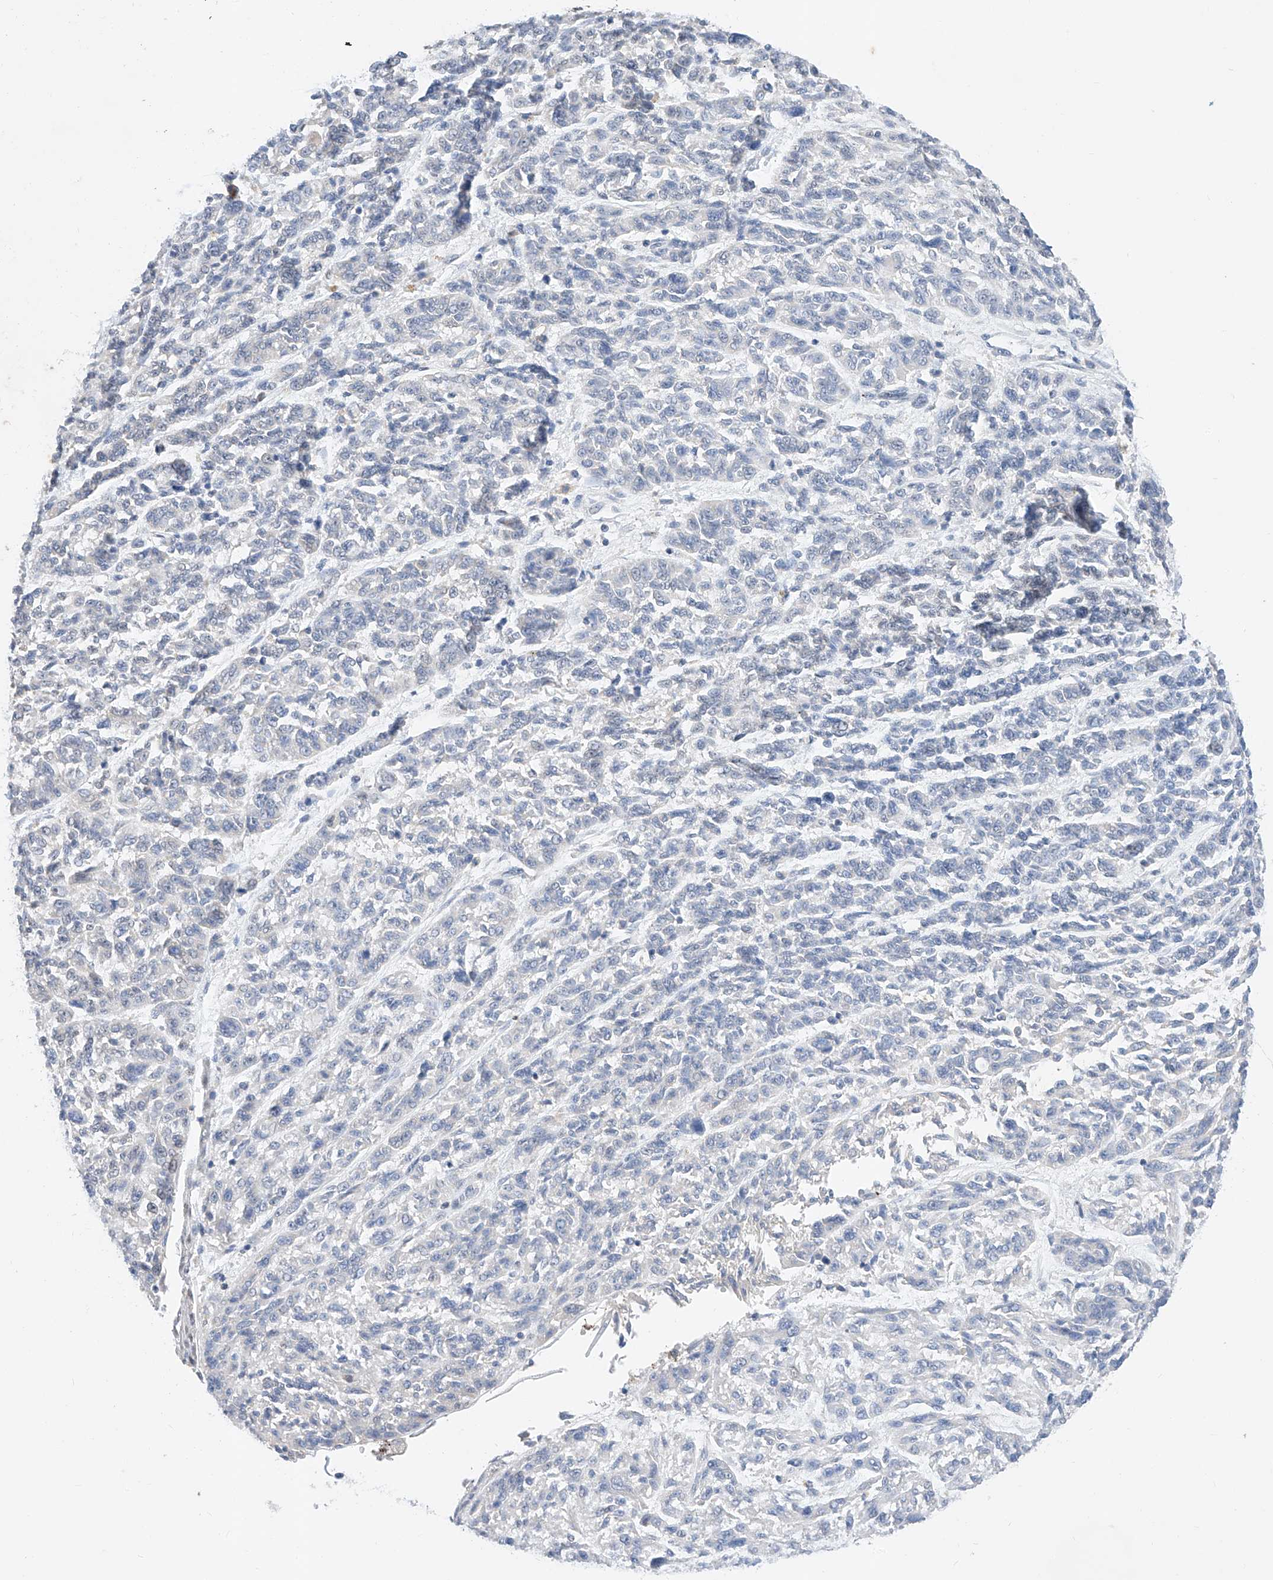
{"staining": {"intensity": "negative", "quantity": "none", "location": "none"}, "tissue": "melanoma", "cell_type": "Tumor cells", "image_type": "cancer", "snomed": [{"axis": "morphology", "description": "Malignant melanoma, NOS"}, {"axis": "topography", "description": "Skin"}], "caption": "There is no significant expression in tumor cells of malignant melanoma.", "gene": "KCNJ1", "patient": {"sex": "male", "age": 53}}